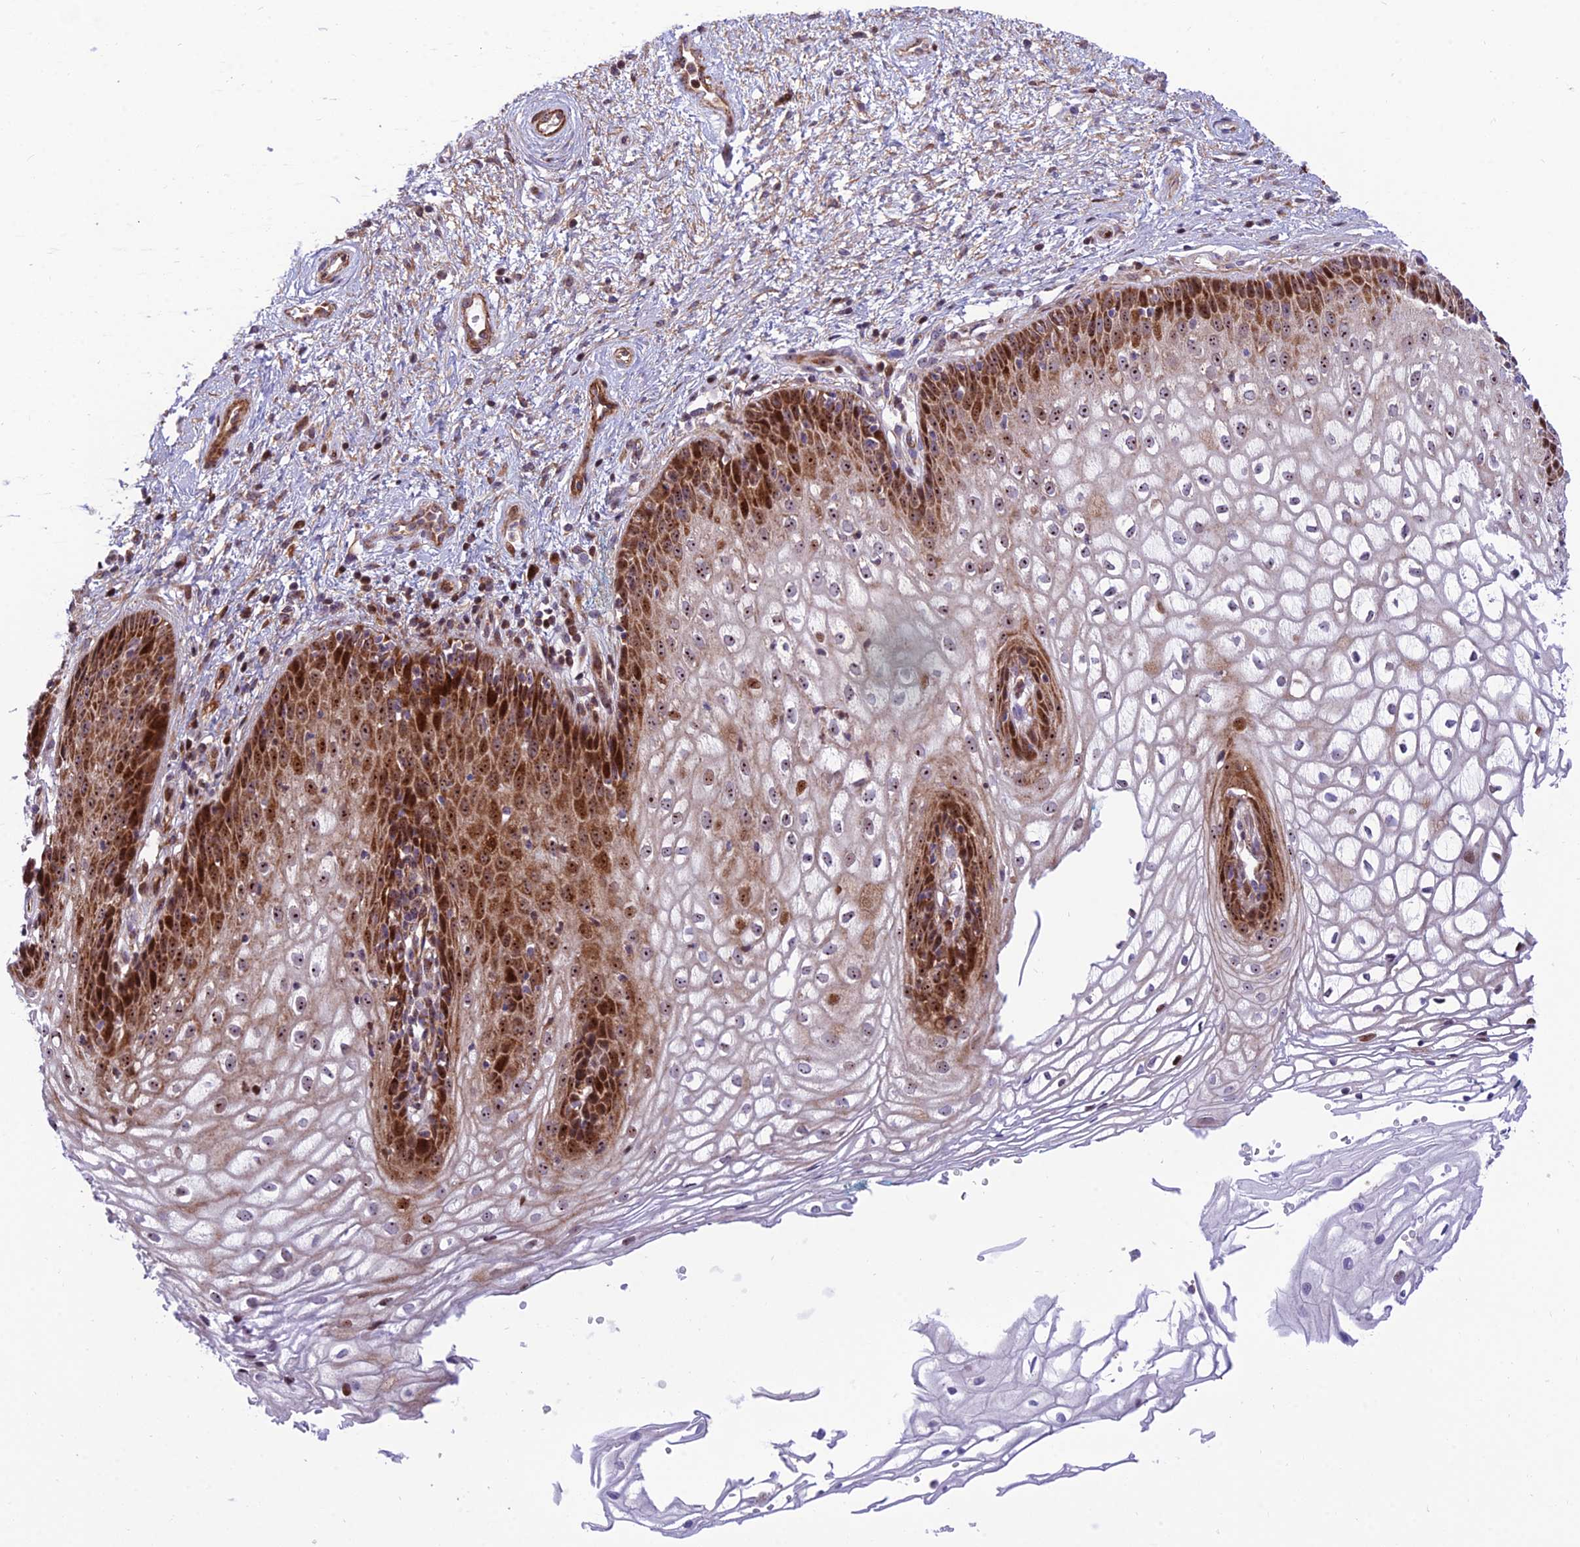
{"staining": {"intensity": "strong", "quantity": "25%-75%", "location": "cytoplasmic/membranous,nuclear"}, "tissue": "vagina", "cell_type": "Squamous epithelial cells", "image_type": "normal", "snomed": [{"axis": "morphology", "description": "Normal tissue, NOS"}, {"axis": "topography", "description": "Vagina"}], "caption": "Immunohistochemical staining of unremarkable human vagina shows 25%-75% levels of strong cytoplasmic/membranous,nuclear protein expression in approximately 25%-75% of squamous epithelial cells. The staining was performed using DAB, with brown indicating positive protein expression. Nuclei are stained blue with hematoxylin.", "gene": "KBTBD7", "patient": {"sex": "female", "age": 34}}